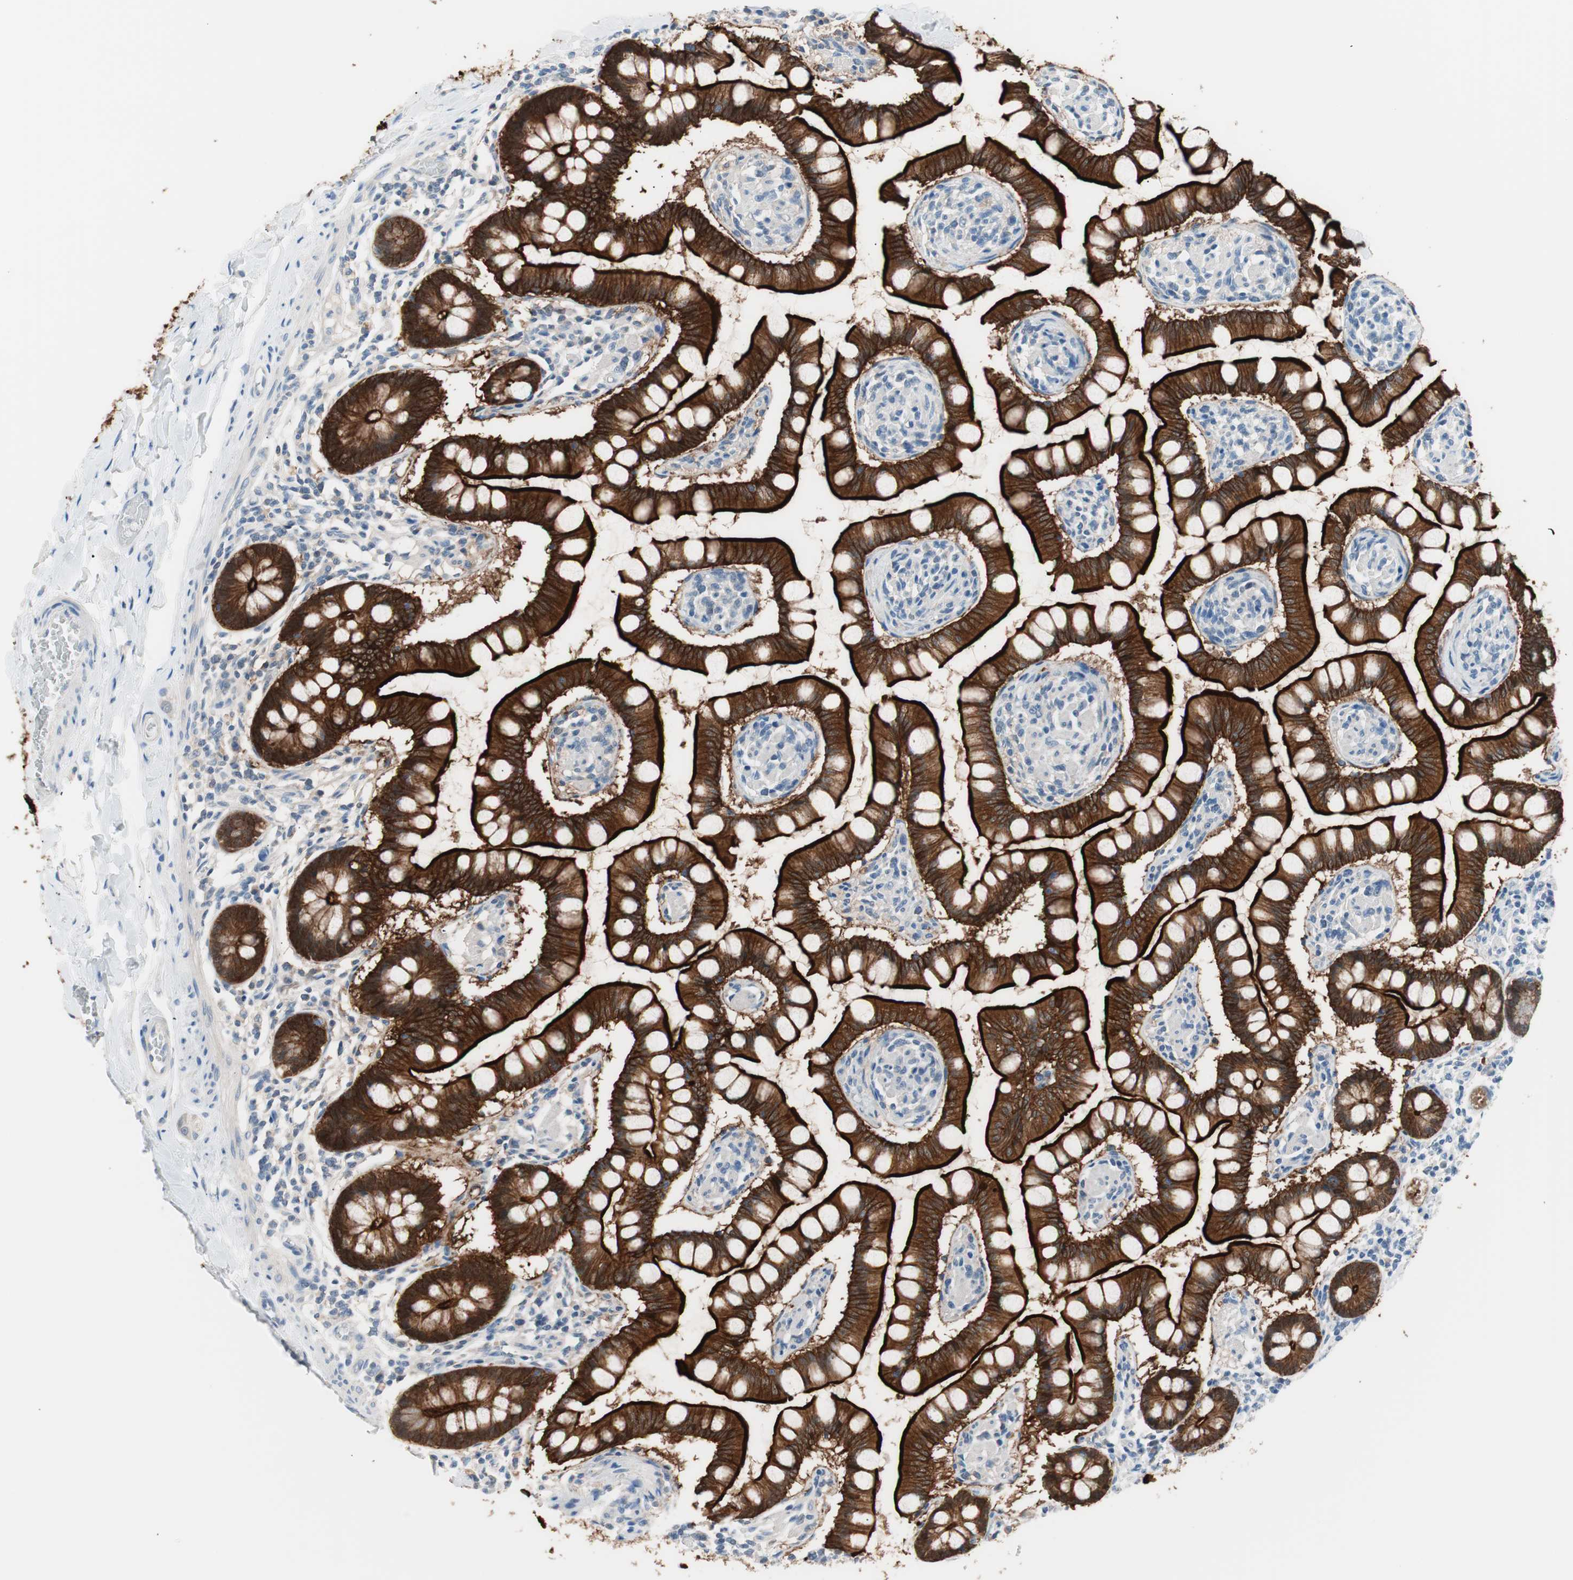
{"staining": {"intensity": "strong", "quantity": ">75%", "location": "cytoplasmic/membranous"}, "tissue": "small intestine", "cell_type": "Glandular cells", "image_type": "normal", "snomed": [{"axis": "morphology", "description": "Normal tissue, NOS"}, {"axis": "topography", "description": "Small intestine"}], "caption": "Protein analysis of unremarkable small intestine demonstrates strong cytoplasmic/membranous staining in about >75% of glandular cells.", "gene": "VIL1", "patient": {"sex": "male", "age": 41}}